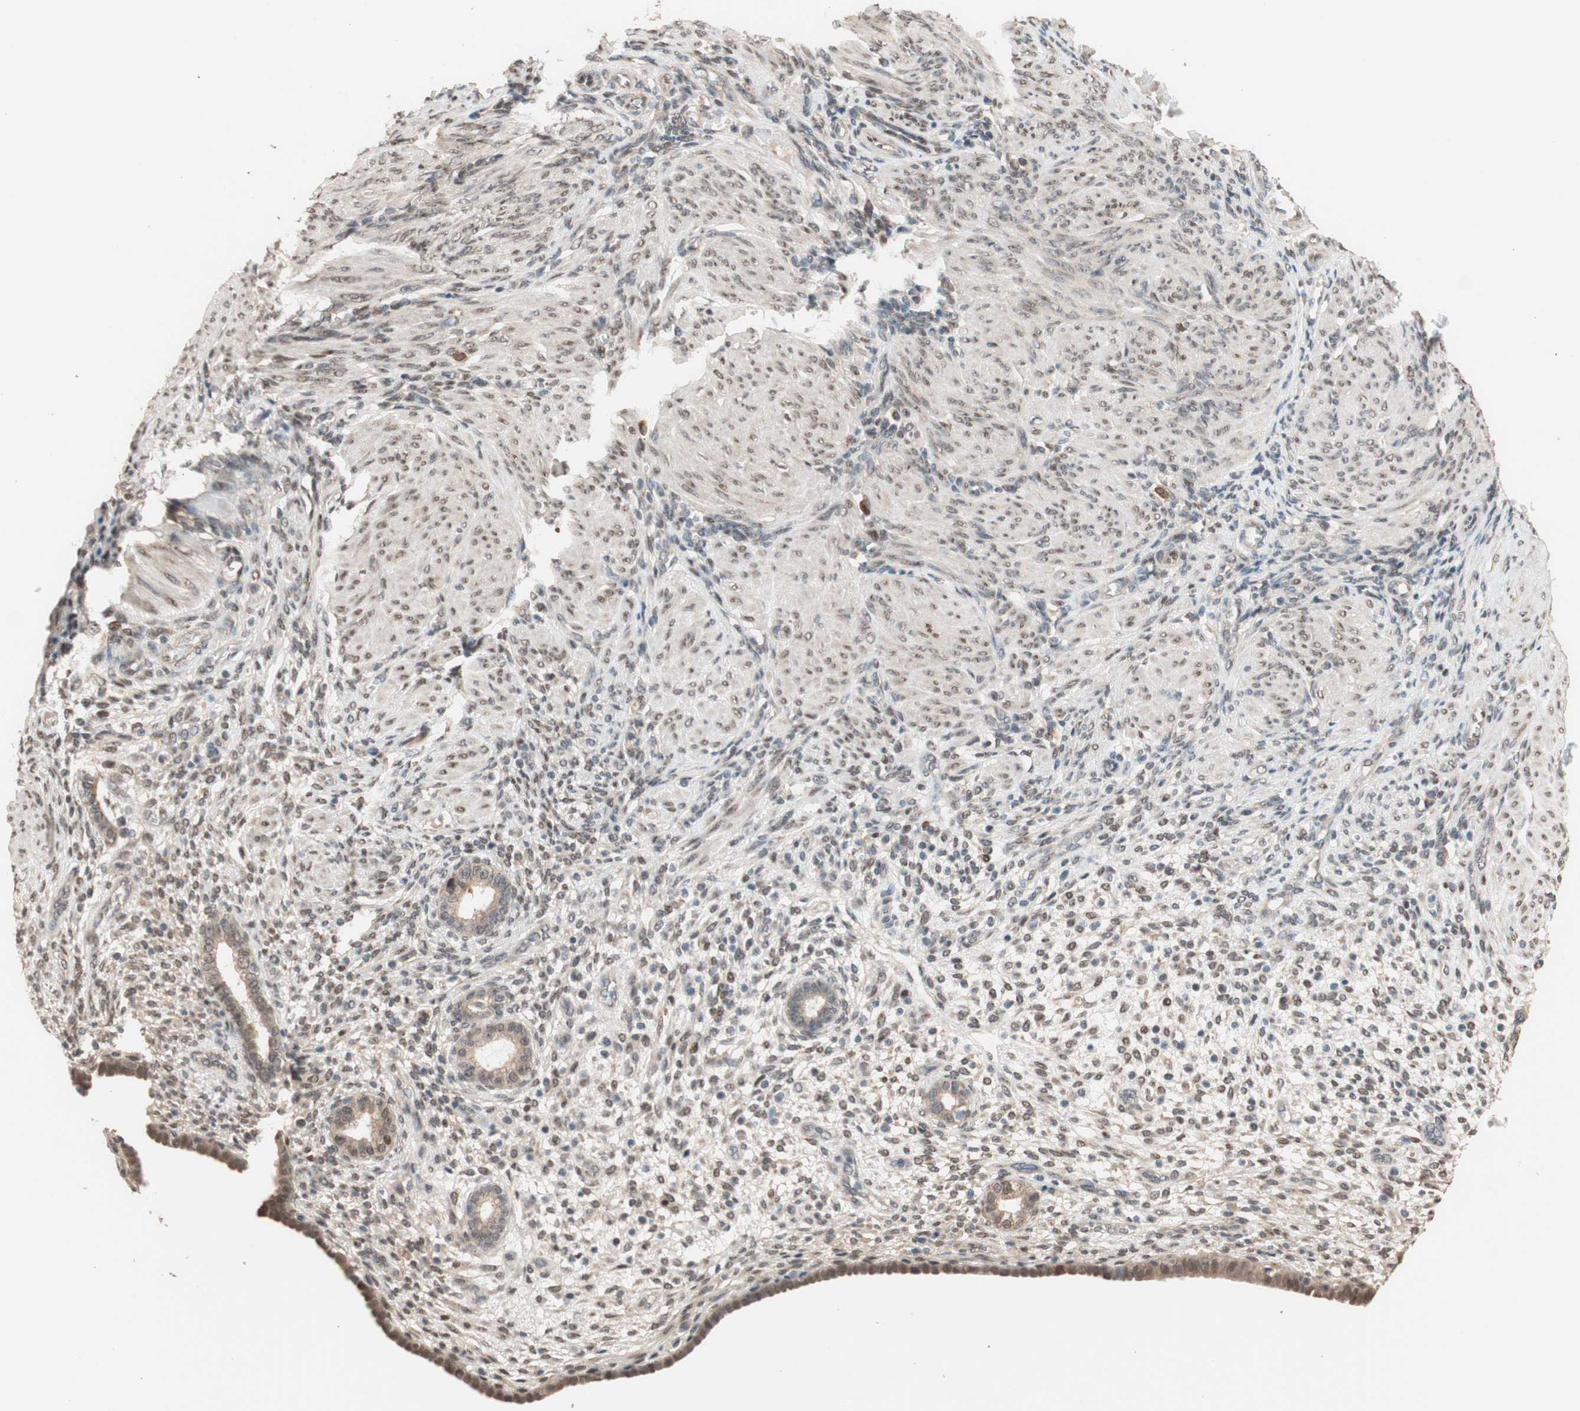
{"staining": {"intensity": "weak", "quantity": "25%-75%", "location": "cytoplasmic/membranous"}, "tissue": "endometrium", "cell_type": "Cells in endometrial stroma", "image_type": "normal", "snomed": [{"axis": "morphology", "description": "Normal tissue, NOS"}, {"axis": "topography", "description": "Endometrium"}], "caption": "The photomicrograph shows immunohistochemical staining of normal endometrium. There is weak cytoplasmic/membranous staining is present in approximately 25%-75% of cells in endometrial stroma.", "gene": "CCNC", "patient": {"sex": "female", "age": 72}}